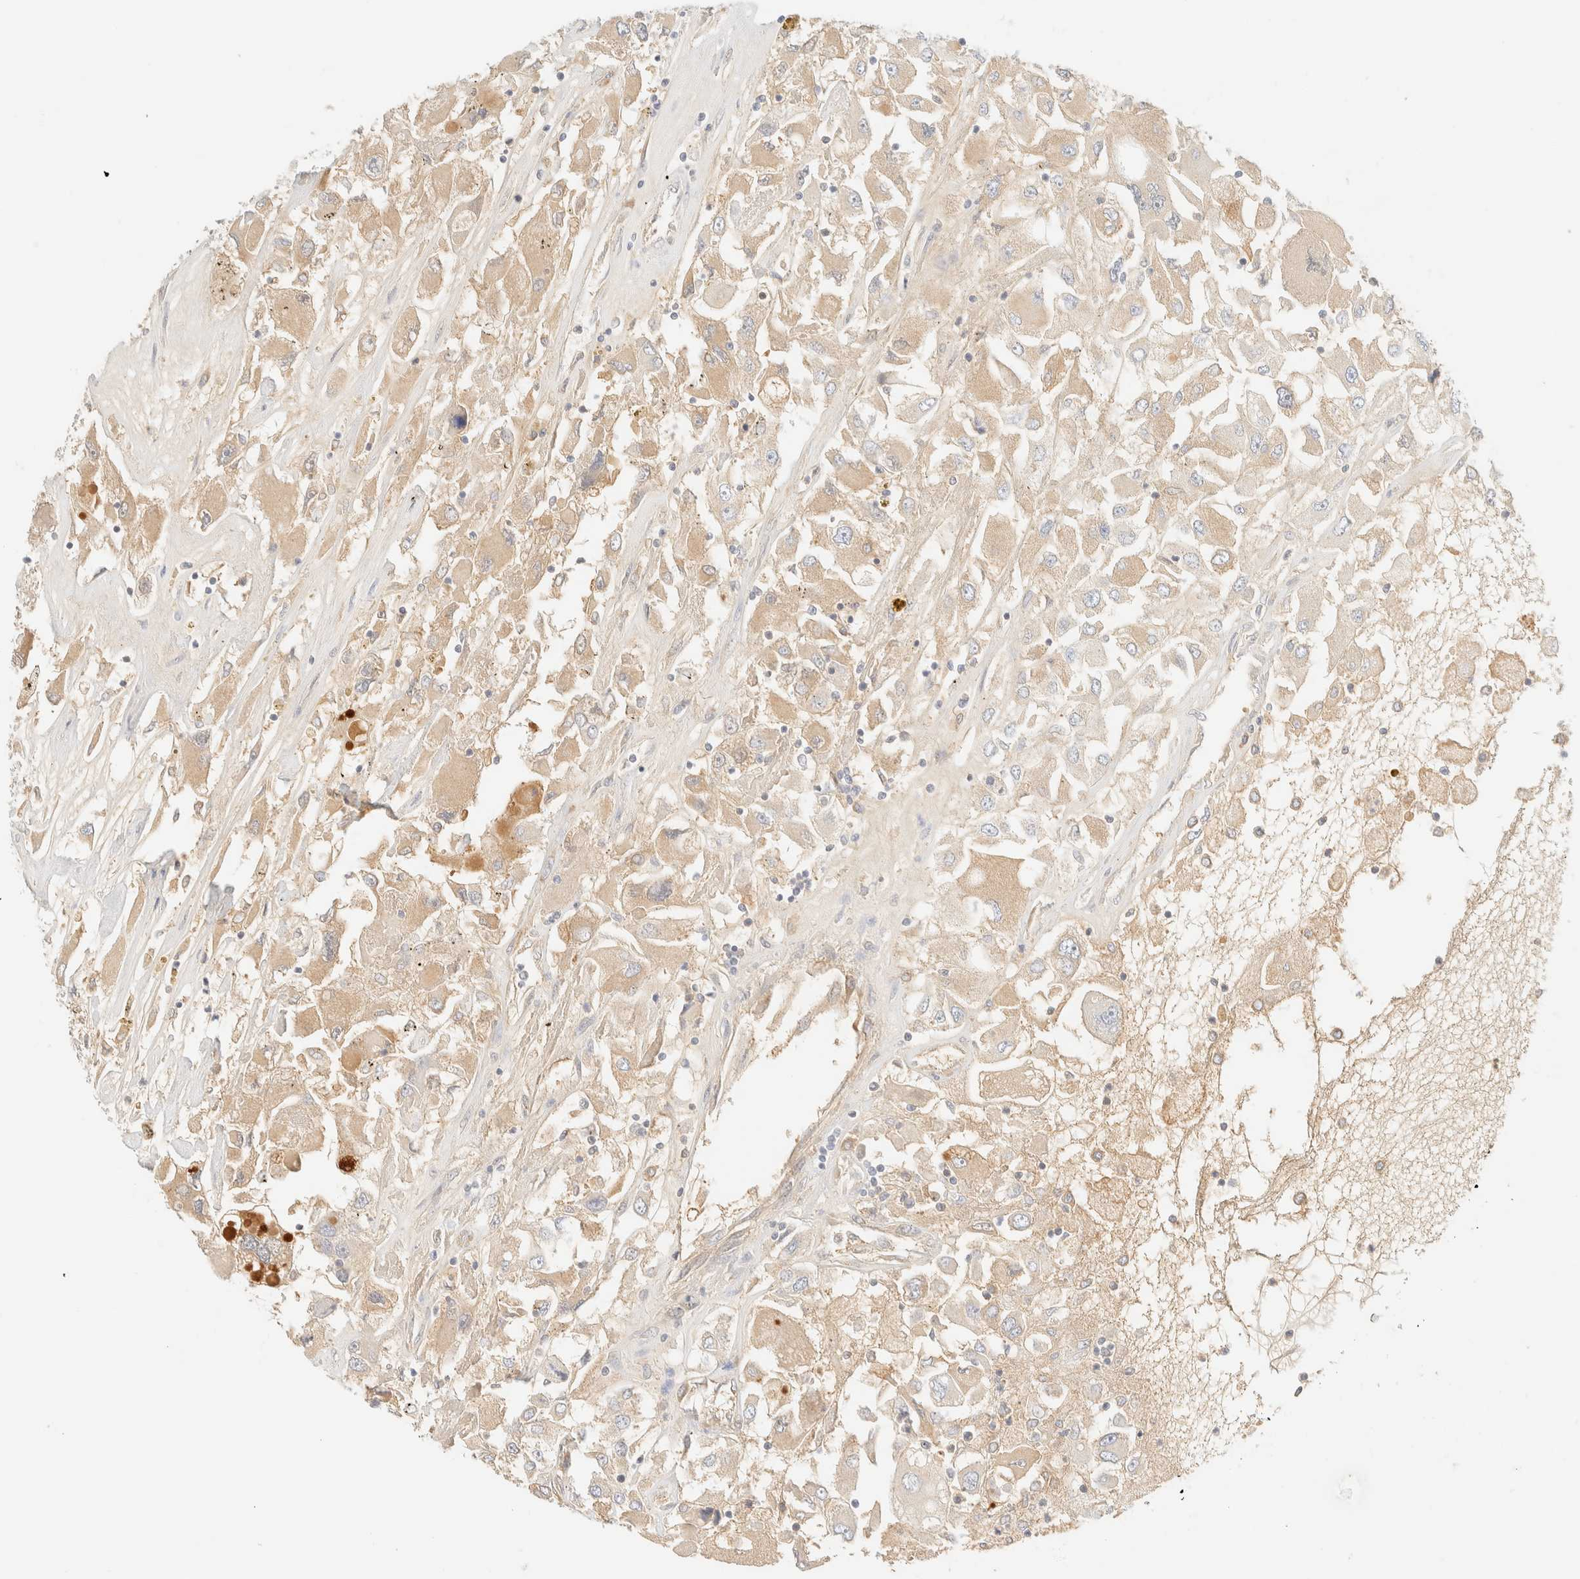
{"staining": {"intensity": "weak", "quantity": ">75%", "location": "cytoplasmic/membranous"}, "tissue": "renal cancer", "cell_type": "Tumor cells", "image_type": "cancer", "snomed": [{"axis": "morphology", "description": "Adenocarcinoma, NOS"}, {"axis": "topography", "description": "Kidney"}], "caption": "Renal cancer (adenocarcinoma) stained with immunohistochemistry exhibits weak cytoplasmic/membranous expression in approximately >75% of tumor cells.", "gene": "FHOD1", "patient": {"sex": "female", "age": 52}}